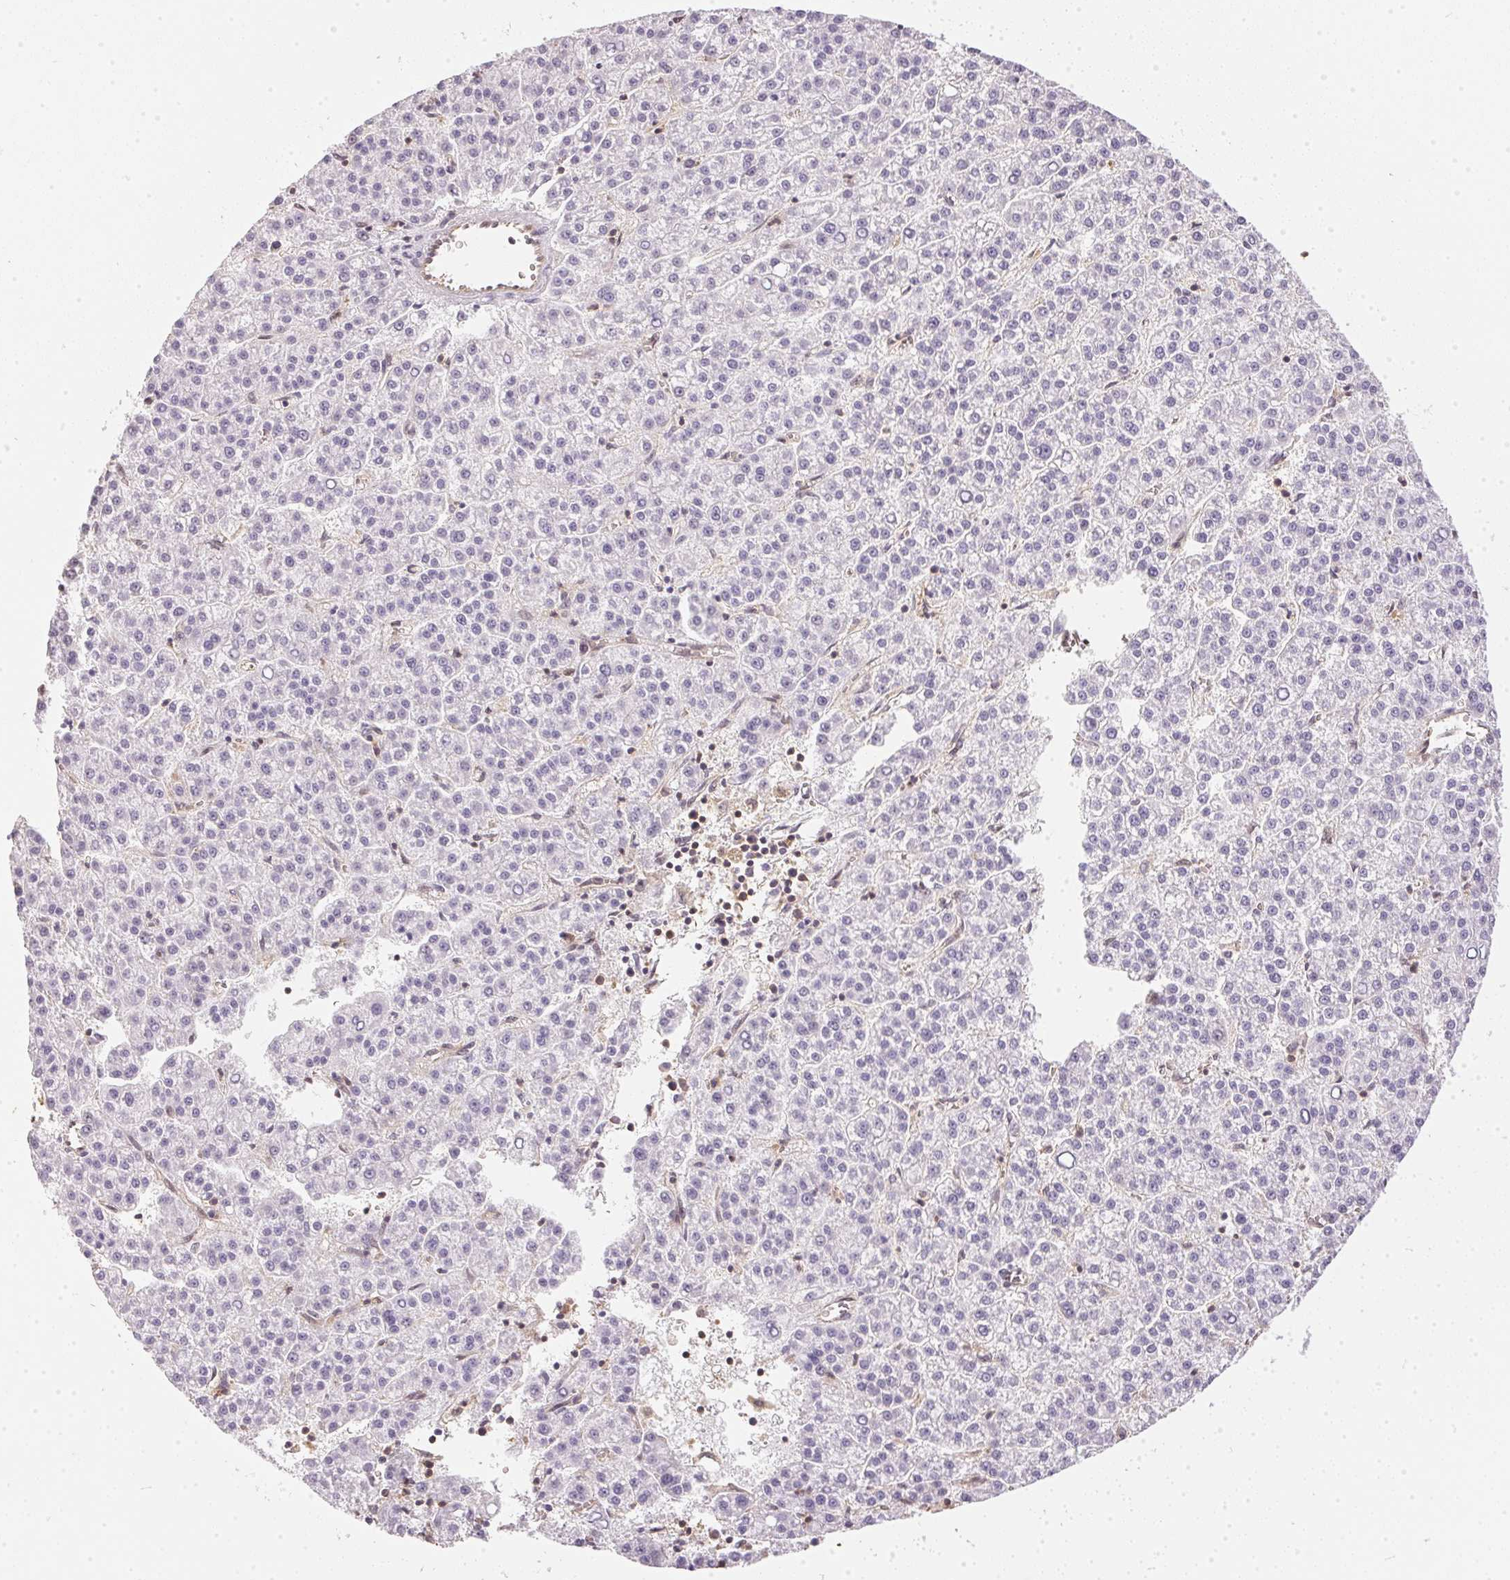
{"staining": {"intensity": "negative", "quantity": "none", "location": "none"}, "tissue": "liver cancer", "cell_type": "Tumor cells", "image_type": "cancer", "snomed": [{"axis": "morphology", "description": "Carcinoma, Hepatocellular, NOS"}, {"axis": "topography", "description": "Liver"}], "caption": "IHC micrograph of neoplastic tissue: human liver hepatocellular carcinoma stained with DAB (3,3'-diaminobenzidine) shows no significant protein positivity in tumor cells.", "gene": "BLMH", "patient": {"sex": "female", "age": 58}}